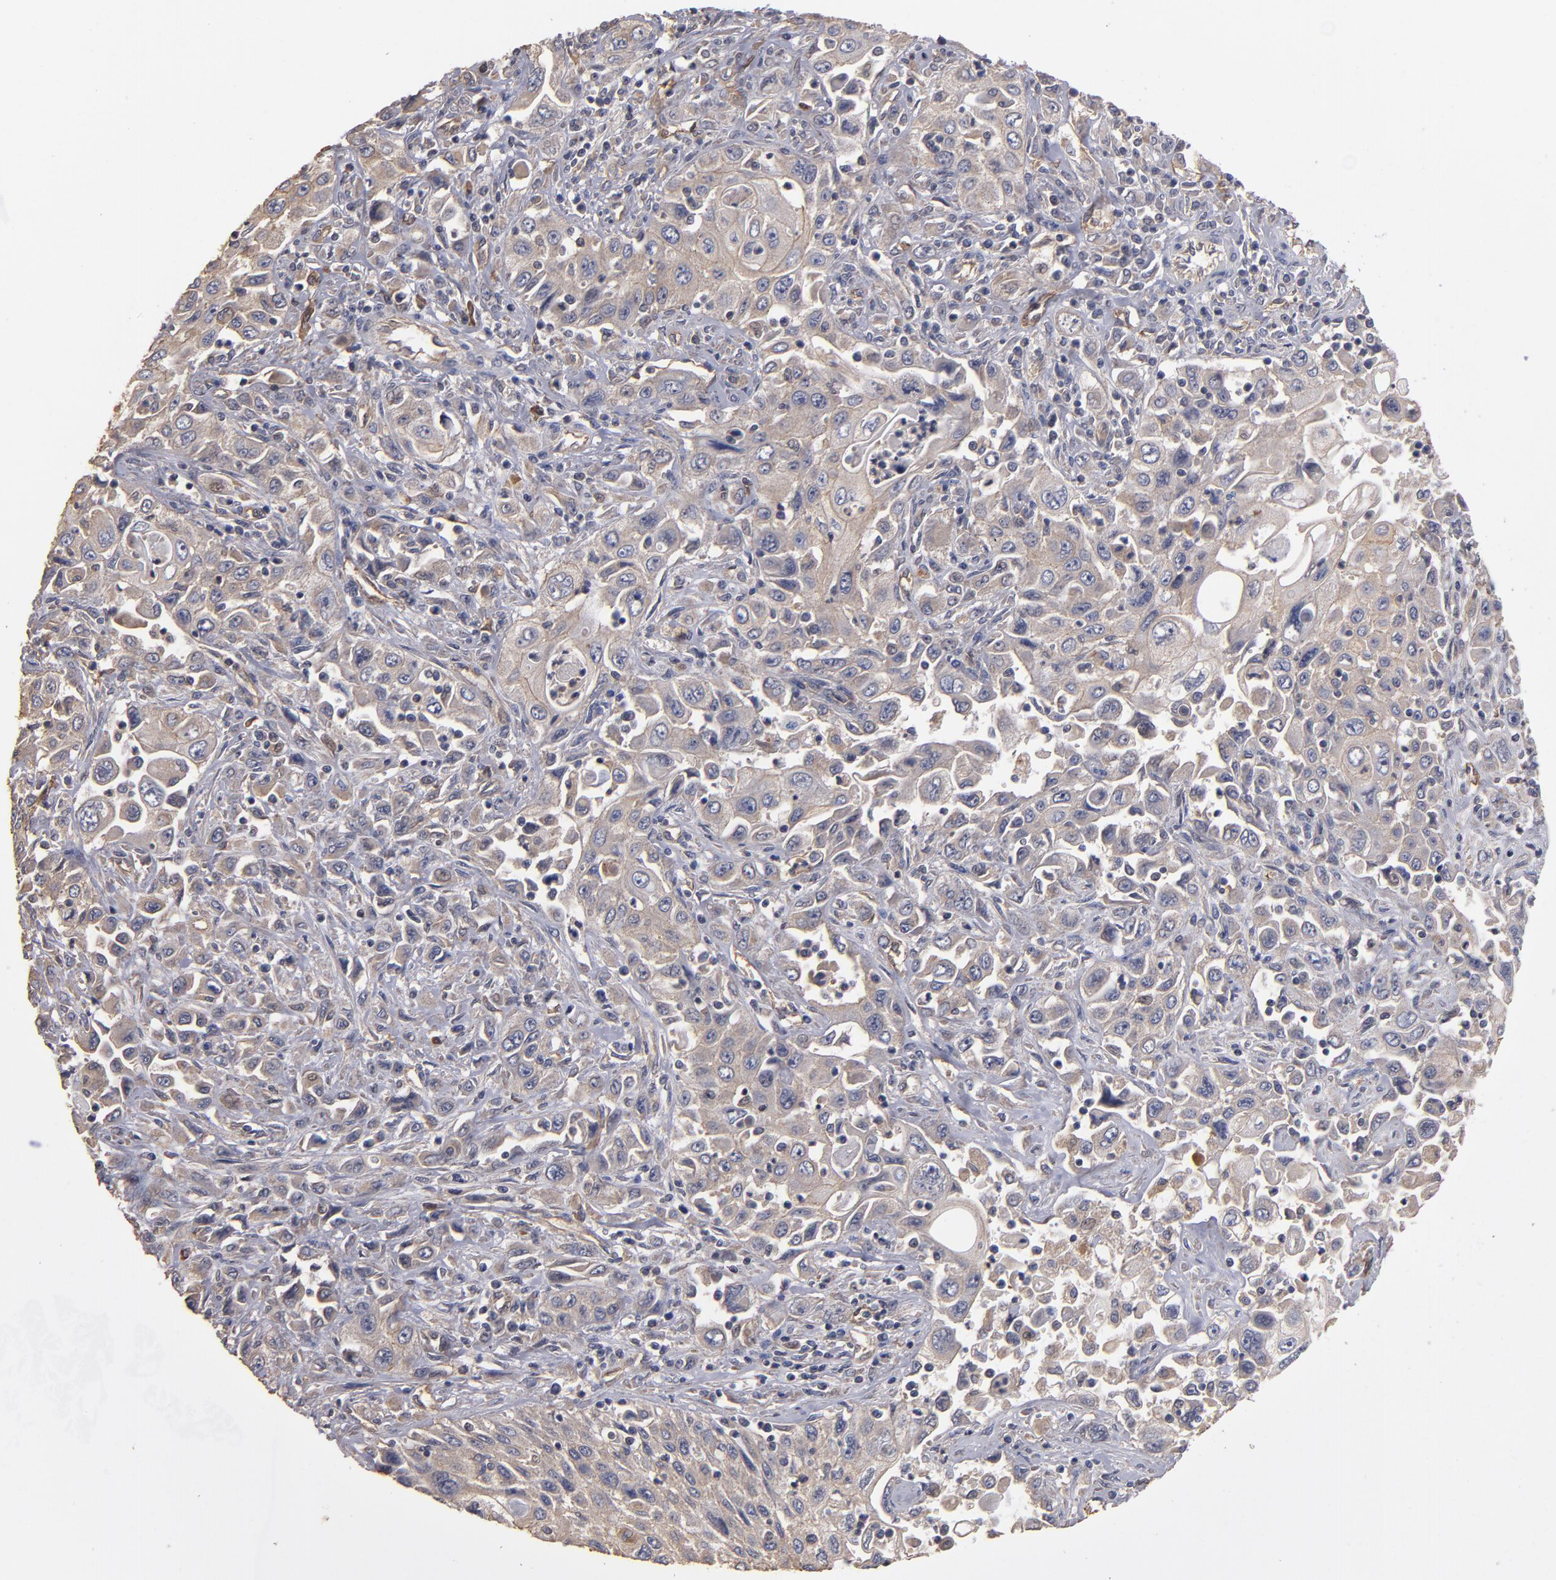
{"staining": {"intensity": "weak", "quantity": ">75%", "location": "cytoplasmic/membranous"}, "tissue": "pancreatic cancer", "cell_type": "Tumor cells", "image_type": "cancer", "snomed": [{"axis": "morphology", "description": "Adenocarcinoma, NOS"}, {"axis": "topography", "description": "Pancreas"}], "caption": "Immunohistochemistry (IHC) photomicrograph of human pancreatic cancer (adenocarcinoma) stained for a protein (brown), which demonstrates low levels of weak cytoplasmic/membranous expression in about >75% of tumor cells.", "gene": "DMD", "patient": {"sex": "male", "age": 70}}